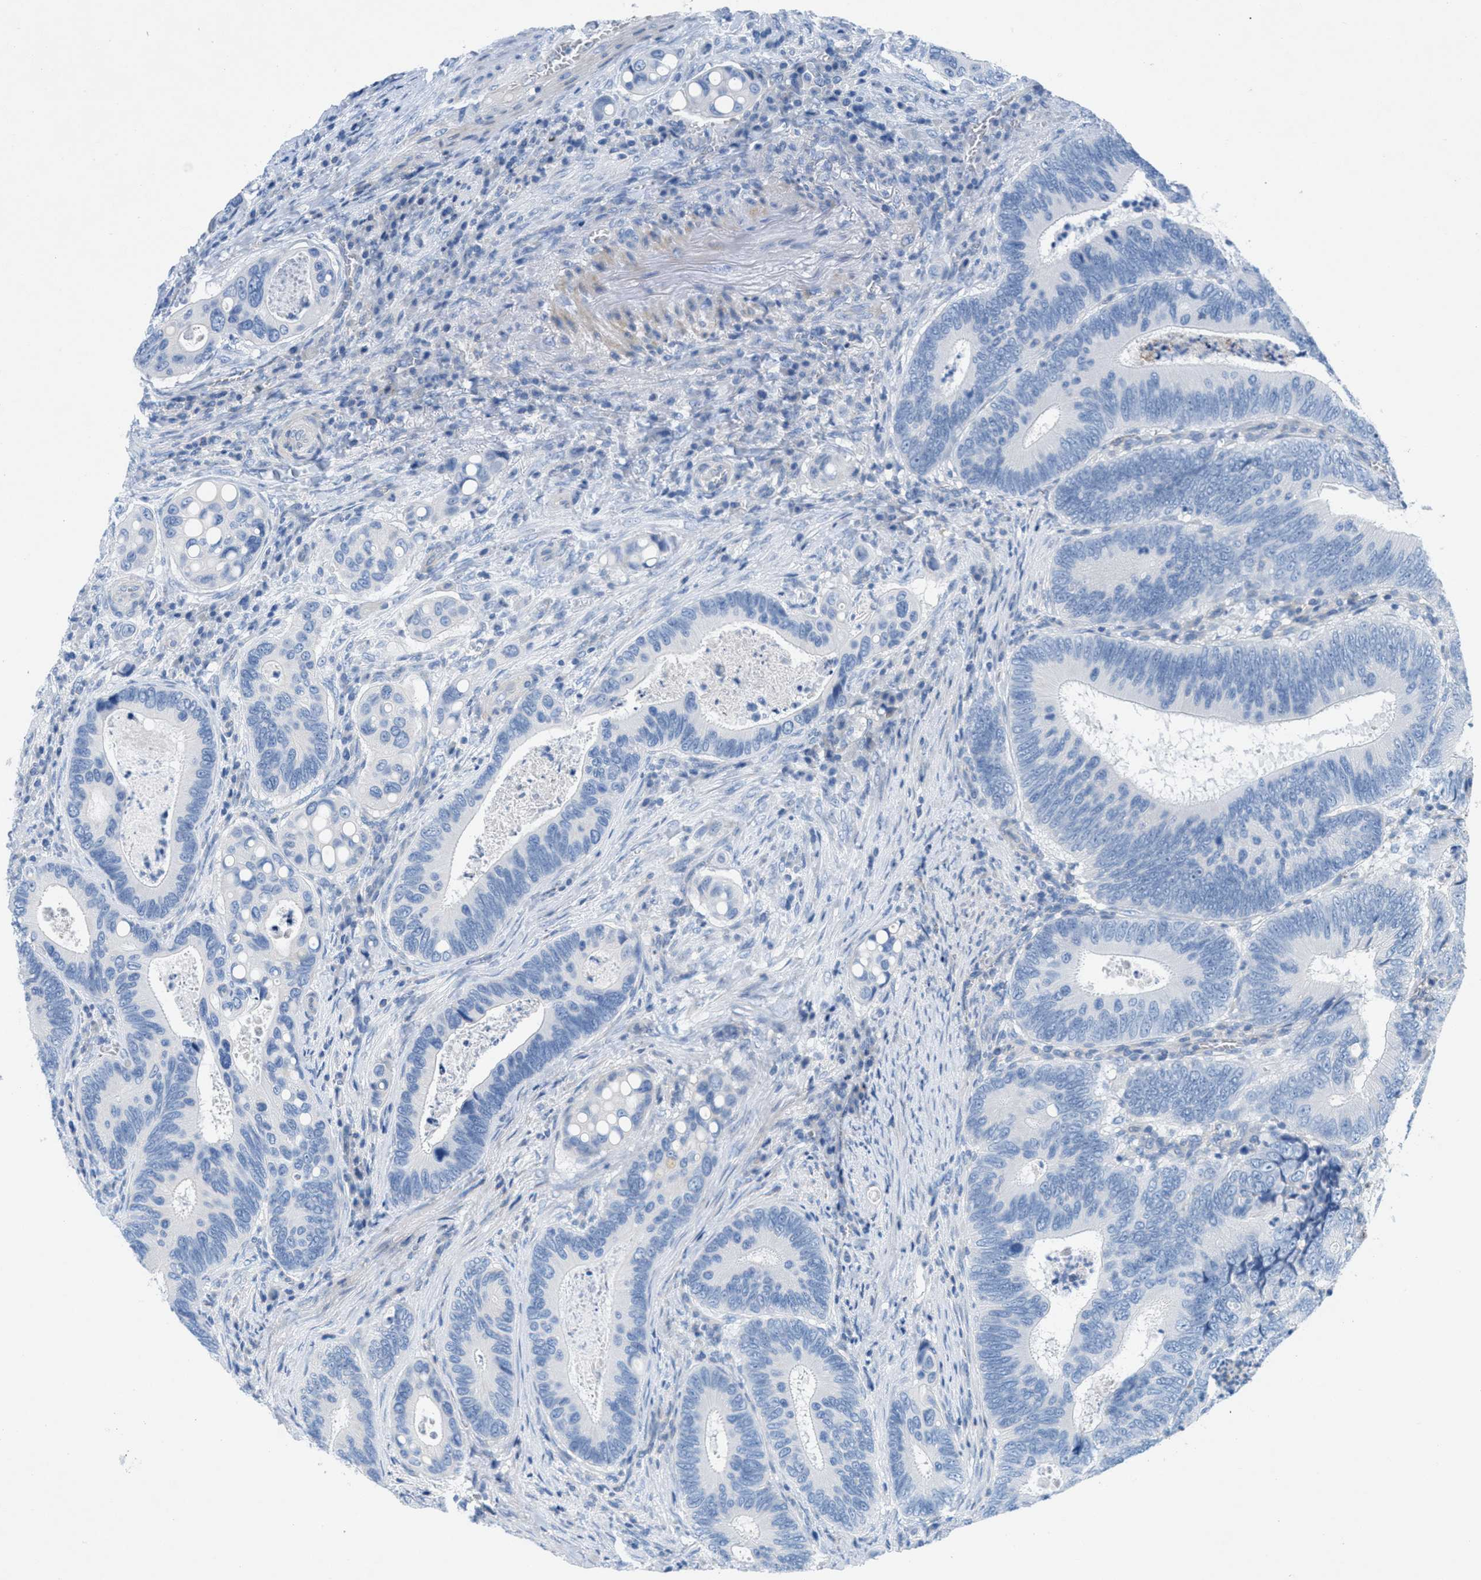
{"staining": {"intensity": "negative", "quantity": "none", "location": "none"}, "tissue": "colorectal cancer", "cell_type": "Tumor cells", "image_type": "cancer", "snomed": [{"axis": "morphology", "description": "Inflammation, NOS"}, {"axis": "morphology", "description": "Adenocarcinoma, NOS"}, {"axis": "topography", "description": "Colon"}], "caption": "Immunohistochemistry (IHC) photomicrograph of neoplastic tissue: adenocarcinoma (colorectal) stained with DAB shows no significant protein staining in tumor cells.", "gene": "GALNT17", "patient": {"sex": "male", "age": 72}}